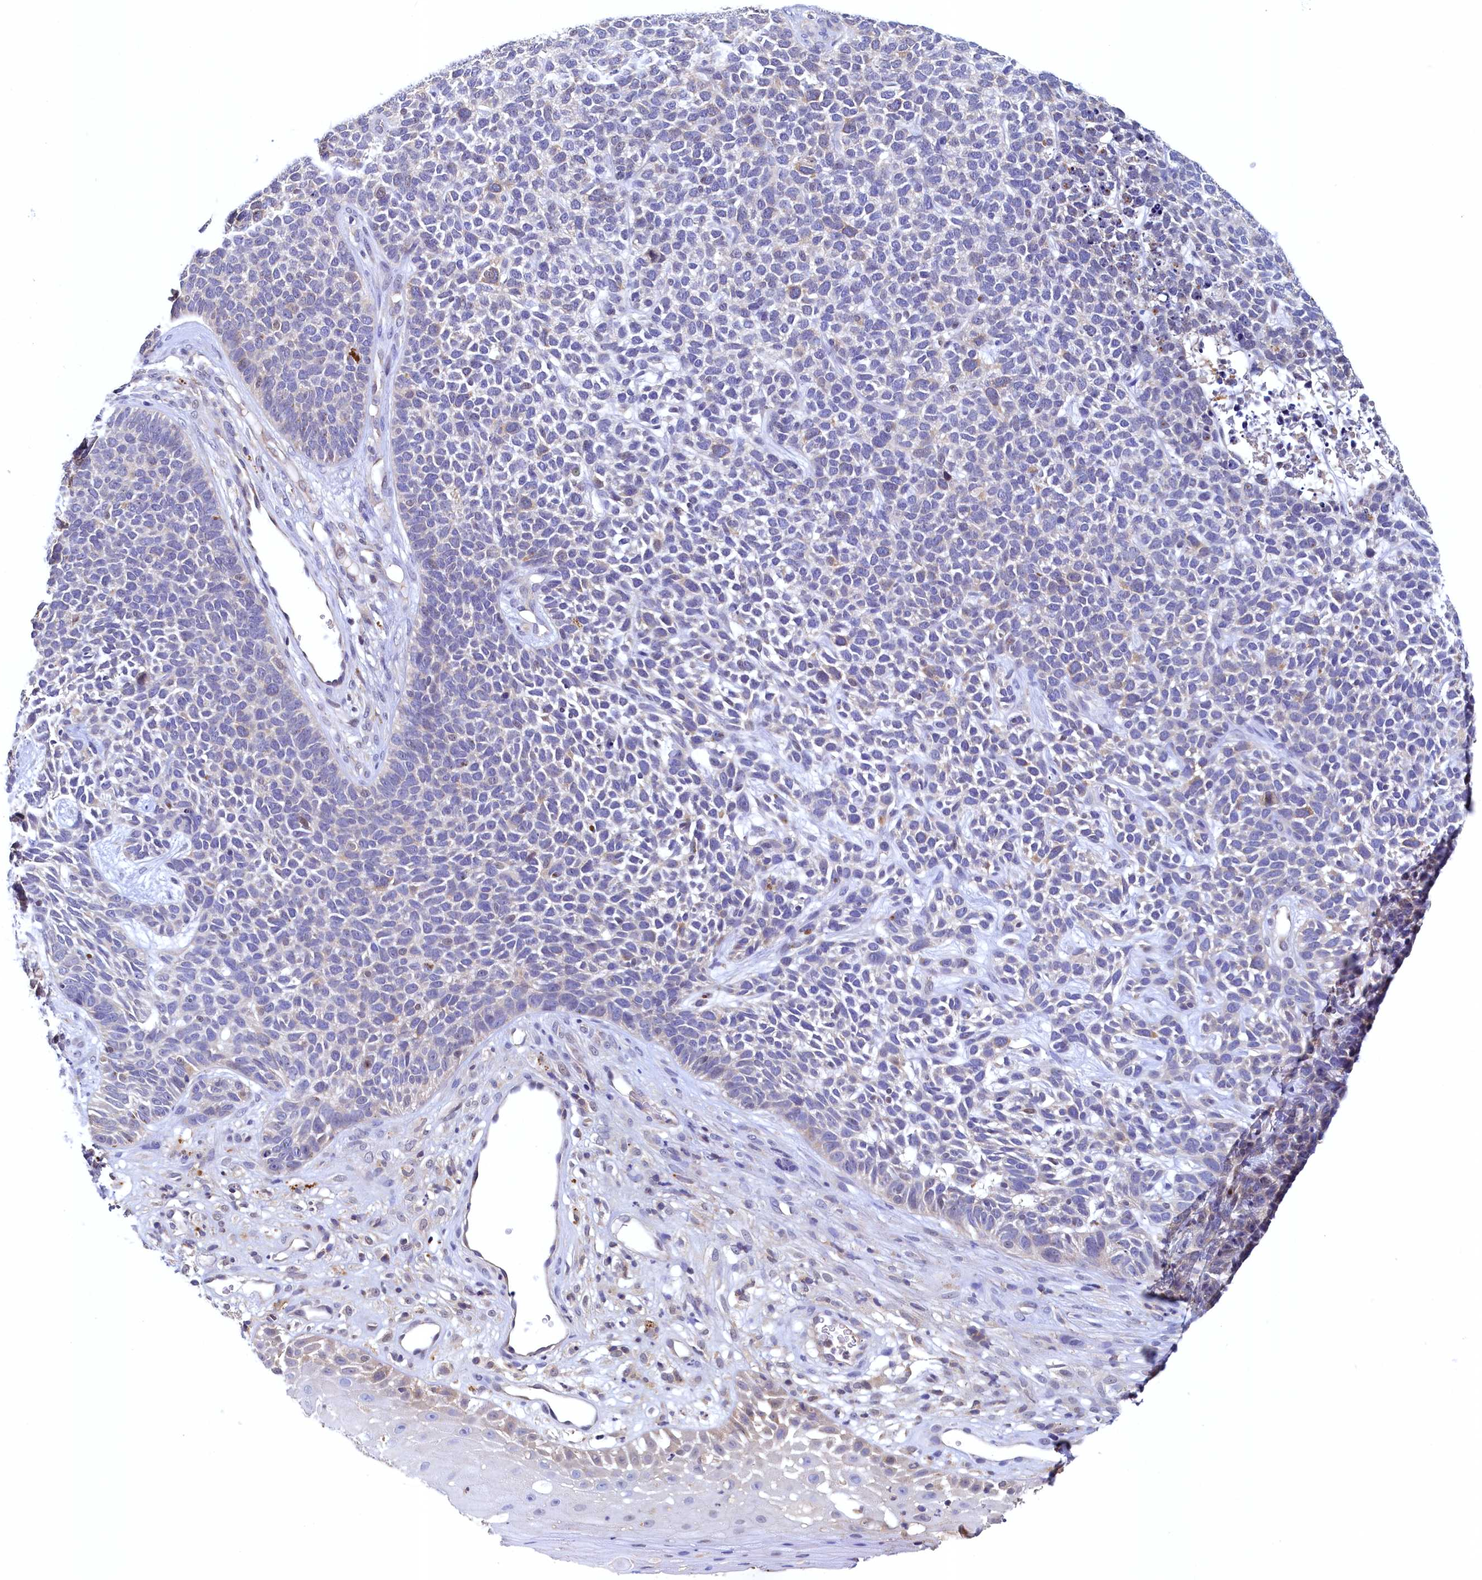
{"staining": {"intensity": "negative", "quantity": "none", "location": "none"}, "tissue": "skin cancer", "cell_type": "Tumor cells", "image_type": "cancer", "snomed": [{"axis": "morphology", "description": "Basal cell carcinoma"}, {"axis": "topography", "description": "Skin"}], "caption": "Tumor cells are negative for brown protein staining in skin cancer (basal cell carcinoma).", "gene": "PAAF1", "patient": {"sex": "female", "age": 84}}